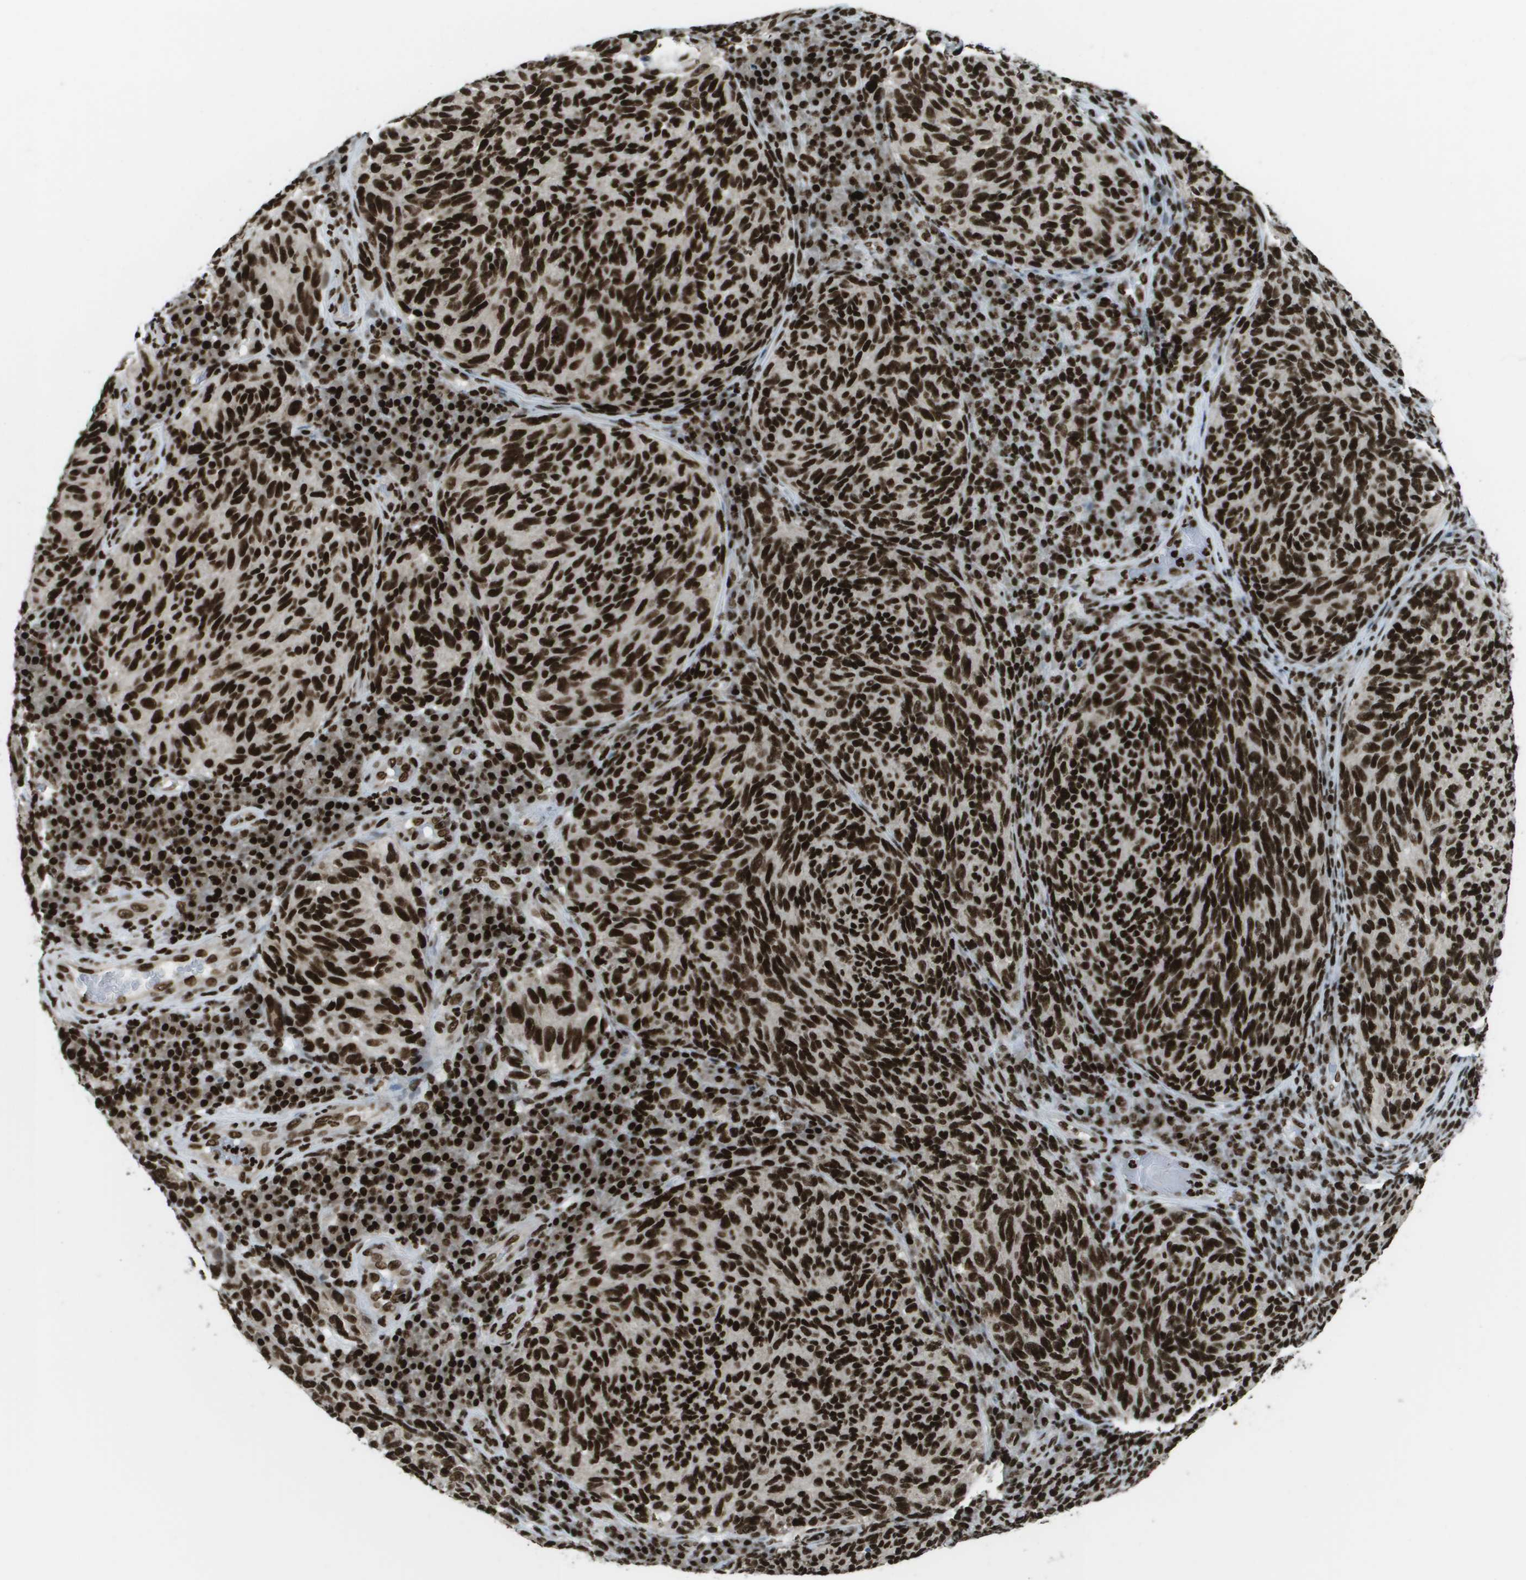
{"staining": {"intensity": "strong", "quantity": ">75%", "location": "nuclear"}, "tissue": "melanoma", "cell_type": "Tumor cells", "image_type": "cancer", "snomed": [{"axis": "morphology", "description": "Malignant melanoma, NOS"}, {"axis": "topography", "description": "Skin"}], "caption": "Immunohistochemistry photomicrograph of neoplastic tissue: malignant melanoma stained using immunohistochemistry (IHC) shows high levels of strong protein expression localized specifically in the nuclear of tumor cells, appearing as a nuclear brown color.", "gene": "GLYR1", "patient": {"sex": "female", "age": 73}}